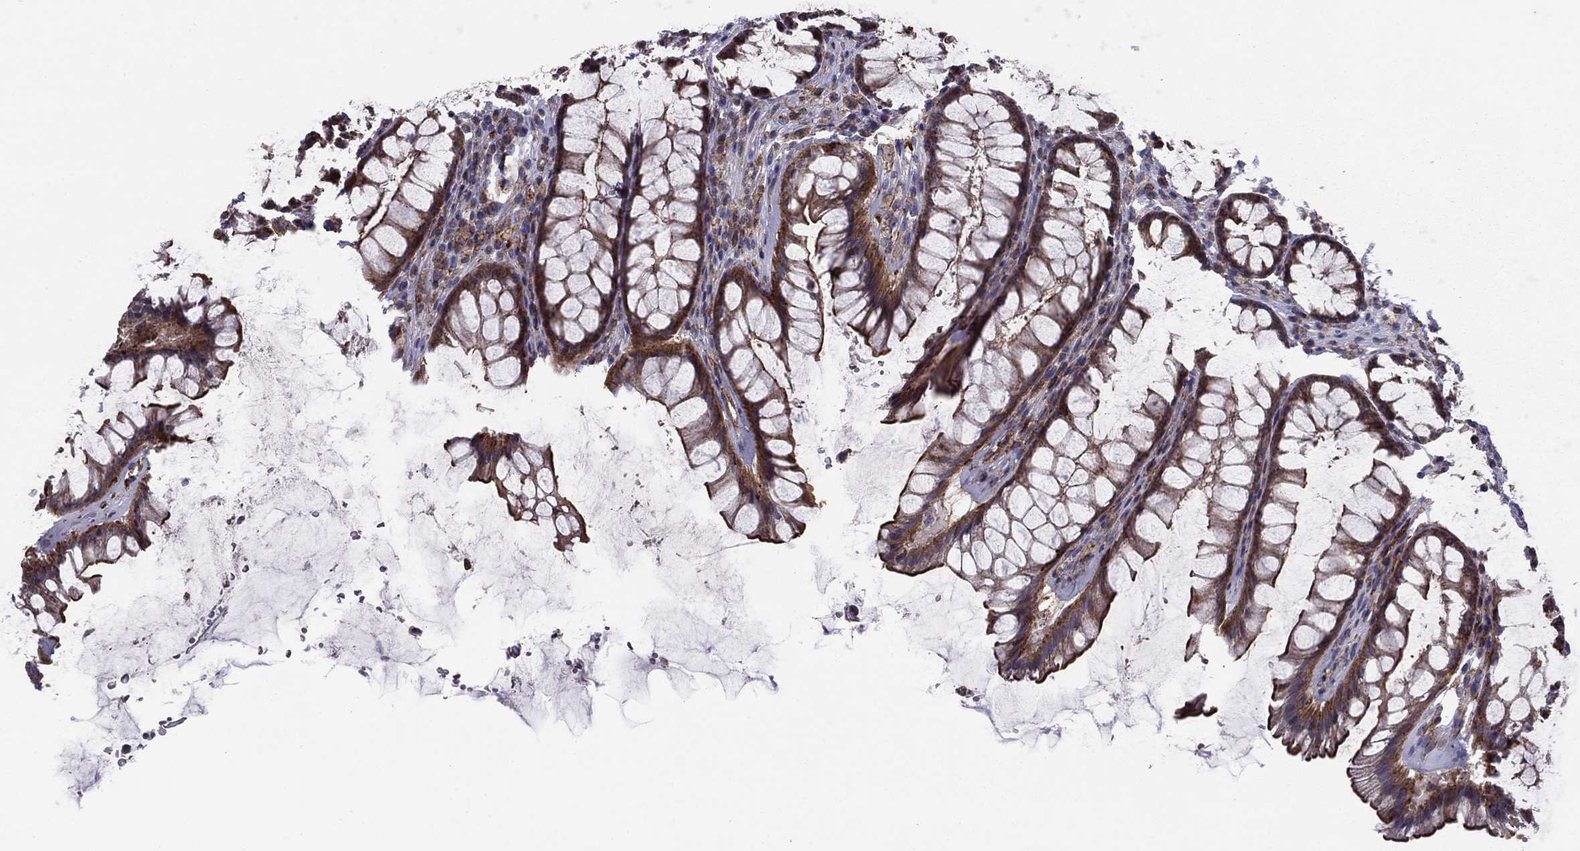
{"staining": {"intensity": "strong", "quantity": "25%-75%", "location": "cytoplasmic/membranous"}, "tissue": "rectum", "cell_type": "Glandular cells", "image_type": "normal", "snomed": [{"axis": "morphology", "description": "Normal tissue, NOS"}, {"axis": "topography", "description": "Rectum"}], "caption": "A high-resolution image shows immunohistochemistry staining of normal rectum, which demonstrates strong cytoplasmic/membranous positivity in approximately 25%-75% of glandular cells.", "gene": "ALG6", "patient": {"sex": "male", "age": 72}}